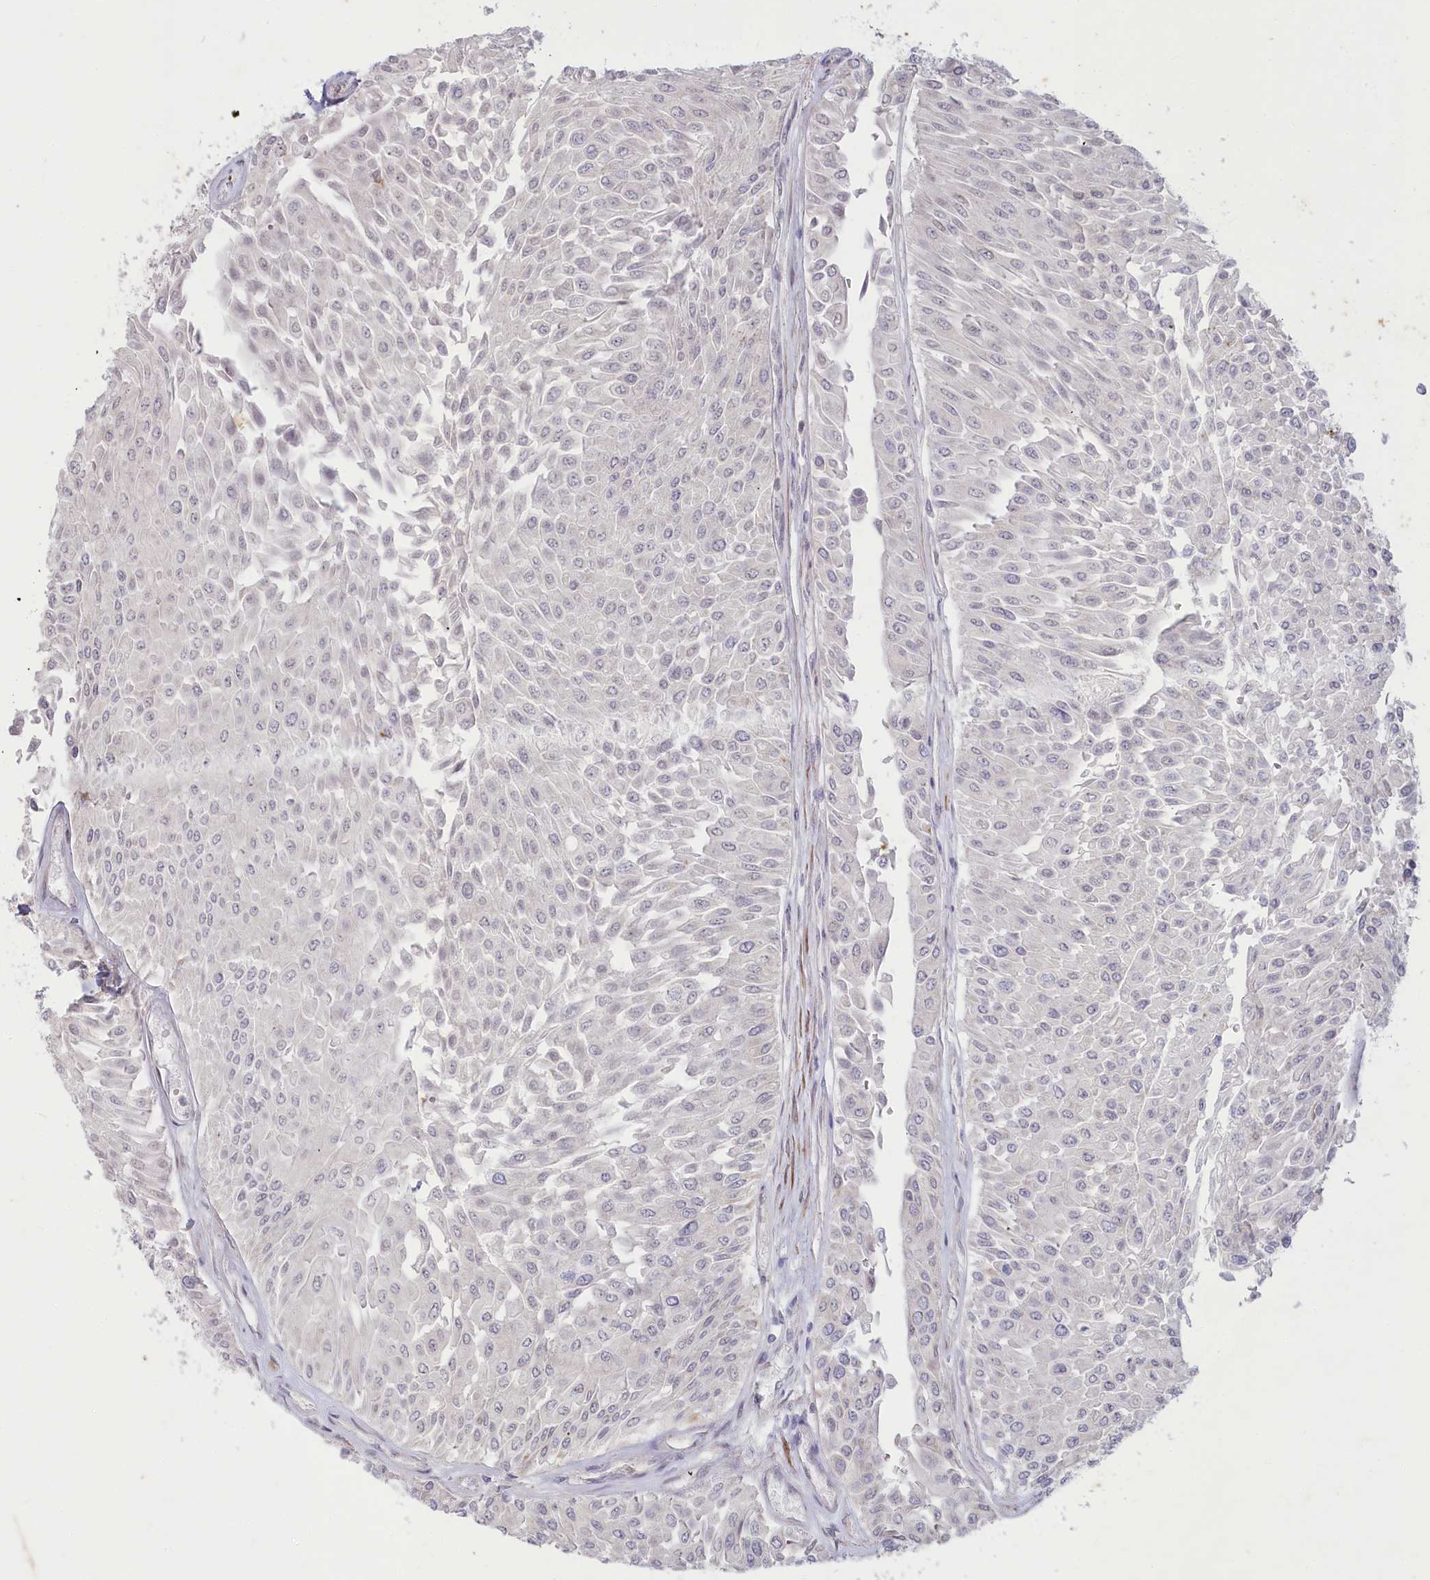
{"staining": {"intensity": "negative", "quantity": "none", "location": "none"}, "tissue": "urothelial cancer", "cell_type": "Tumor cells", "image_type": "cancer", "snomed": [{"axis": "morphology", "description": "Urothelial carcinoma, Low grade"}, {"axis": "topography", "description": "Urinary bladder"}], "caption": "This is a micrograph of immunohistochemistry staining of urothelial cancer, which shows no expression in tumor cells. Nuclei are stained in blue.", "gene": "MTG1", "patient": {"sex": "male", "age": 67}}